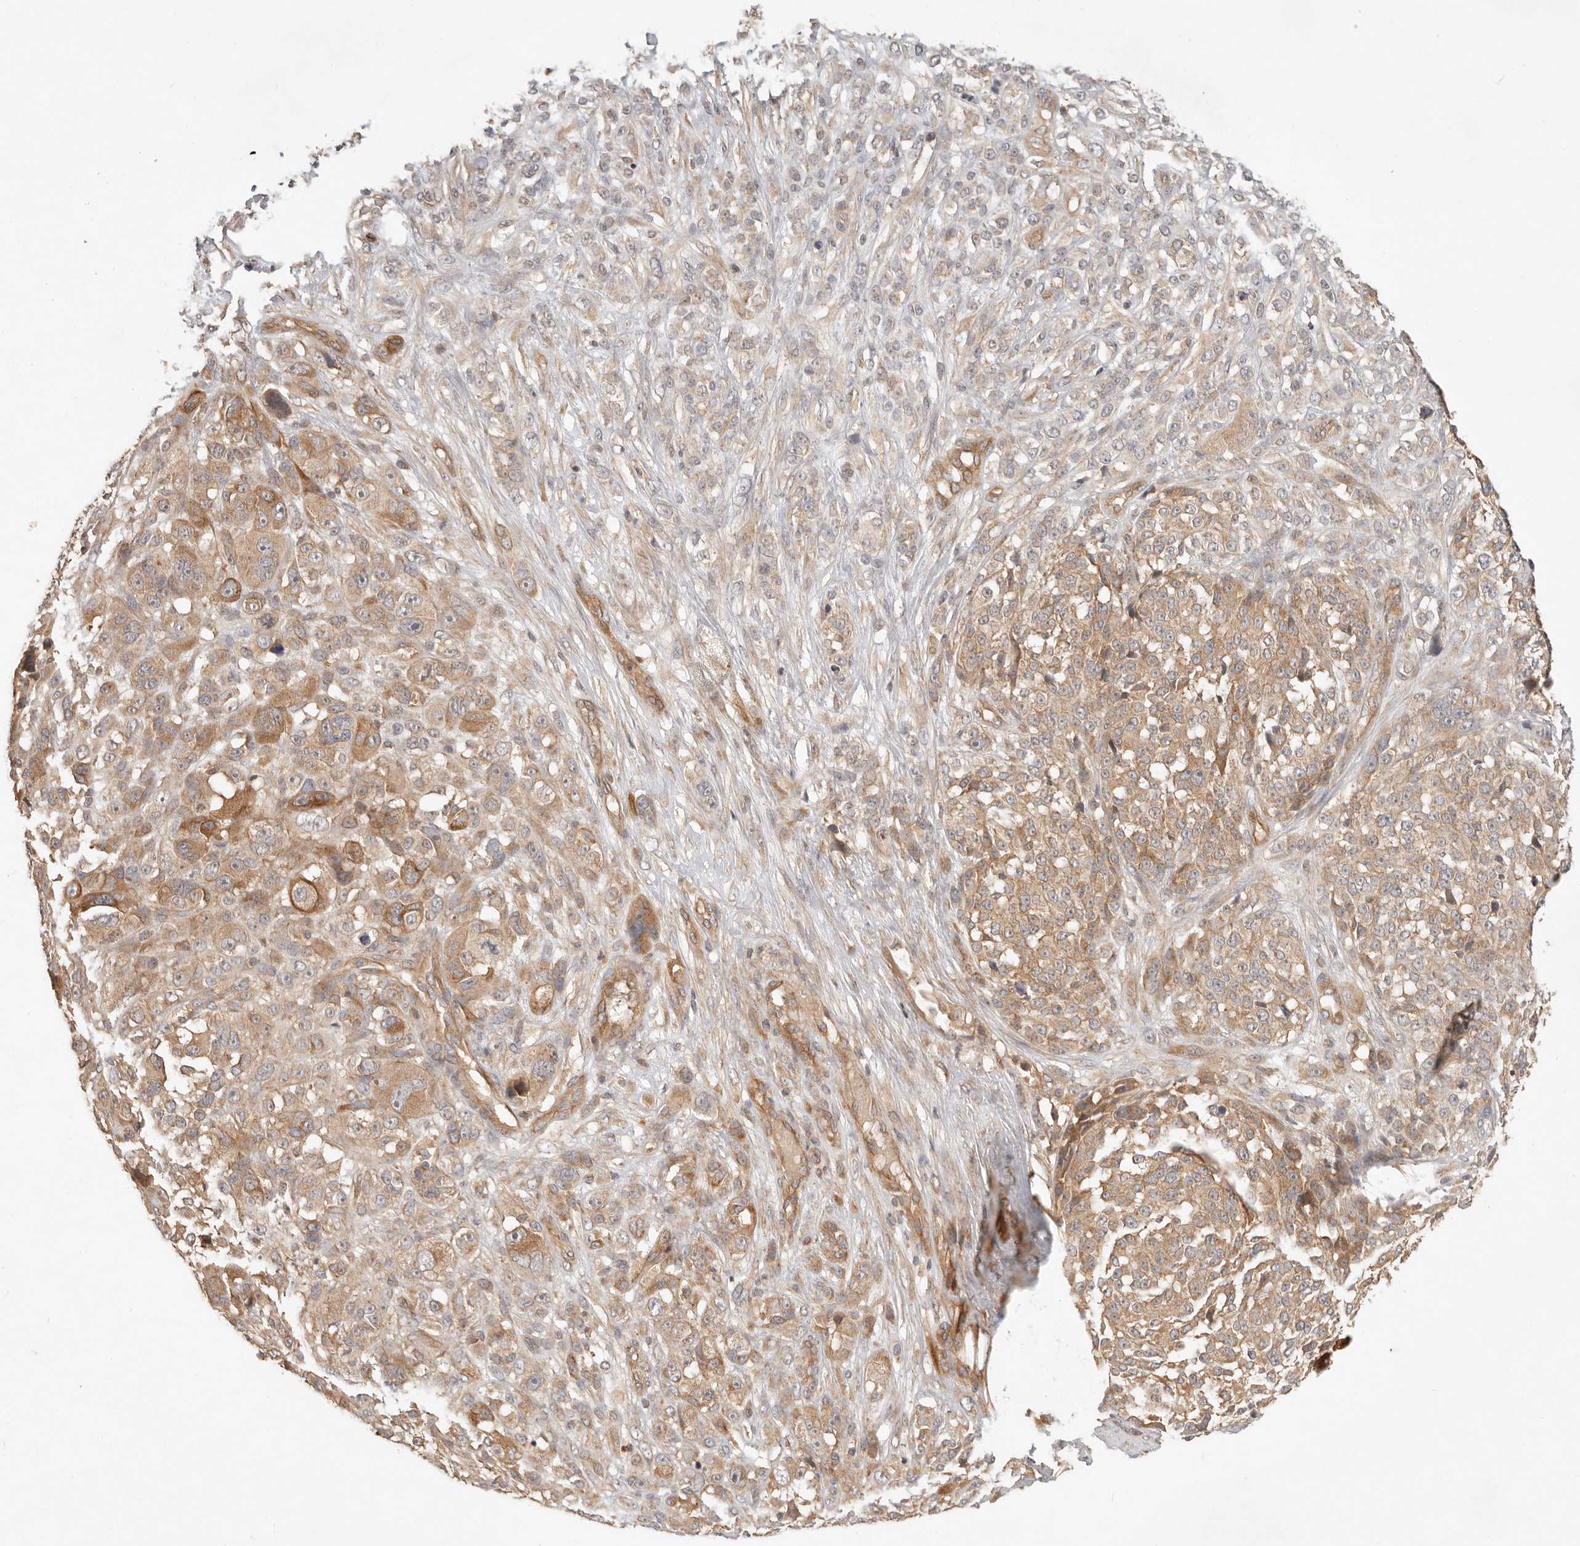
{"staining": {"intensity": "moderate", "quantity": "25%-75%", "location": "cytoplasmic/membranous"}, "tissue": "melanoma", "cell_type": "Tumor cells", "image_type": "cancer", "snomed": [{"axis": "morphology", "description": "Malignant melanoma, NOS"}, {"axis": "topography", "description": "Skin"}], "caption": "Immunohistochemical staining of malignant melanoma shows medium levels of moderate cytoplasmic/membranous expression in approximately 25%-75% of tumor cells.", "gene": "HECTD3", "patient": {"sex": "female", "age": 55}}